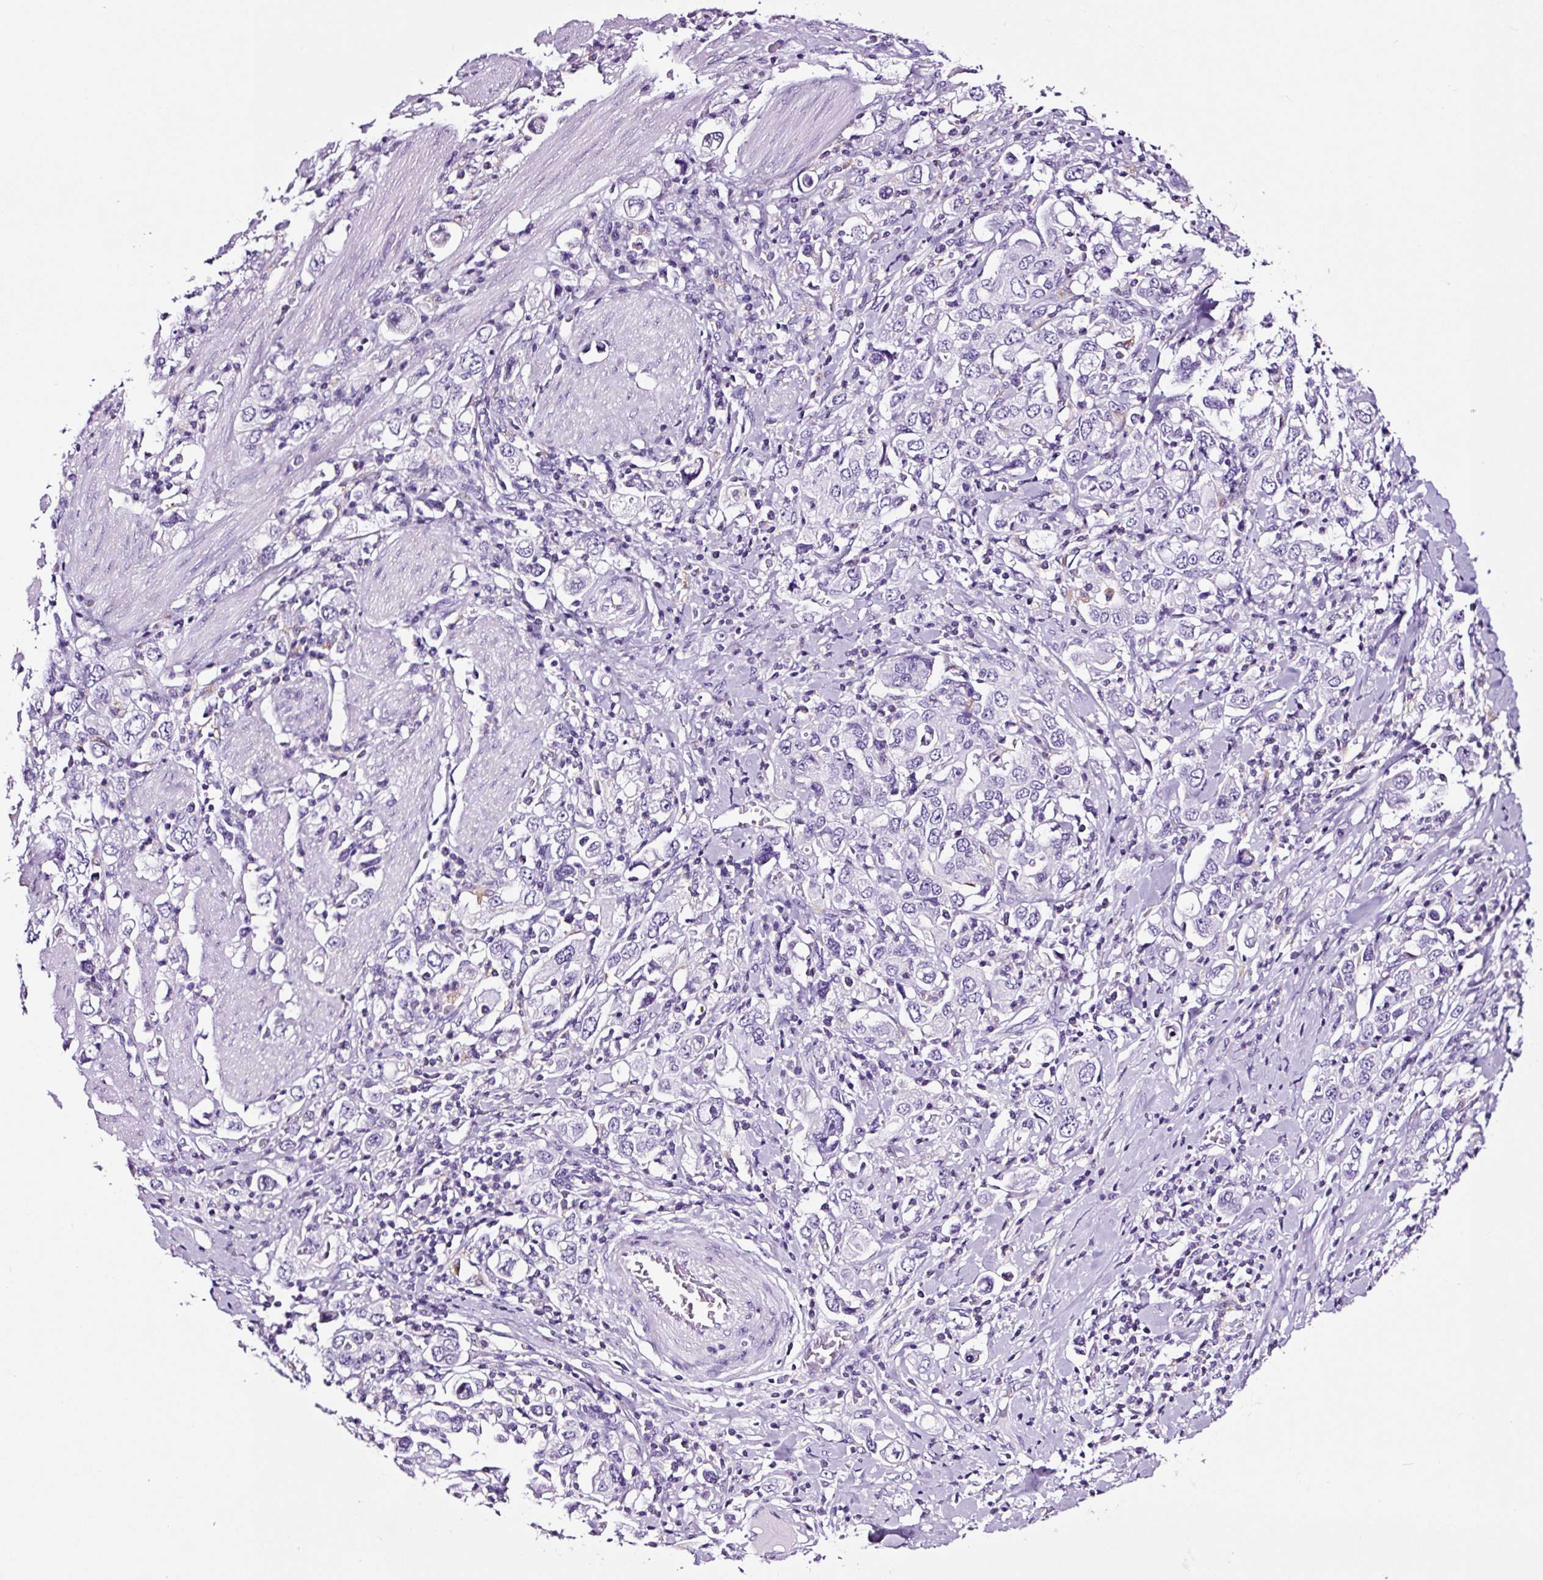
{"staining": {"intensity": "negative", "quantity": "none", "location": "none"}, "tissue": "stomach cancer", "cell_type": "Tumor cells", "image_type": "cancer", "snomed": [{"axis": "morphology", "description": "Adenocarcinoma, NOS"}, {"axis": "topography", "description": "Stomach, upper"}], "caption": "Immunohistochemistry (IHC) photomicrograph of human adenocarcinoma (stomach) stained for a protein (brown), which reveals no expression in tumor cells.", "gene": "FBXL7", "patient": {"sex": "male", "age": 62}}